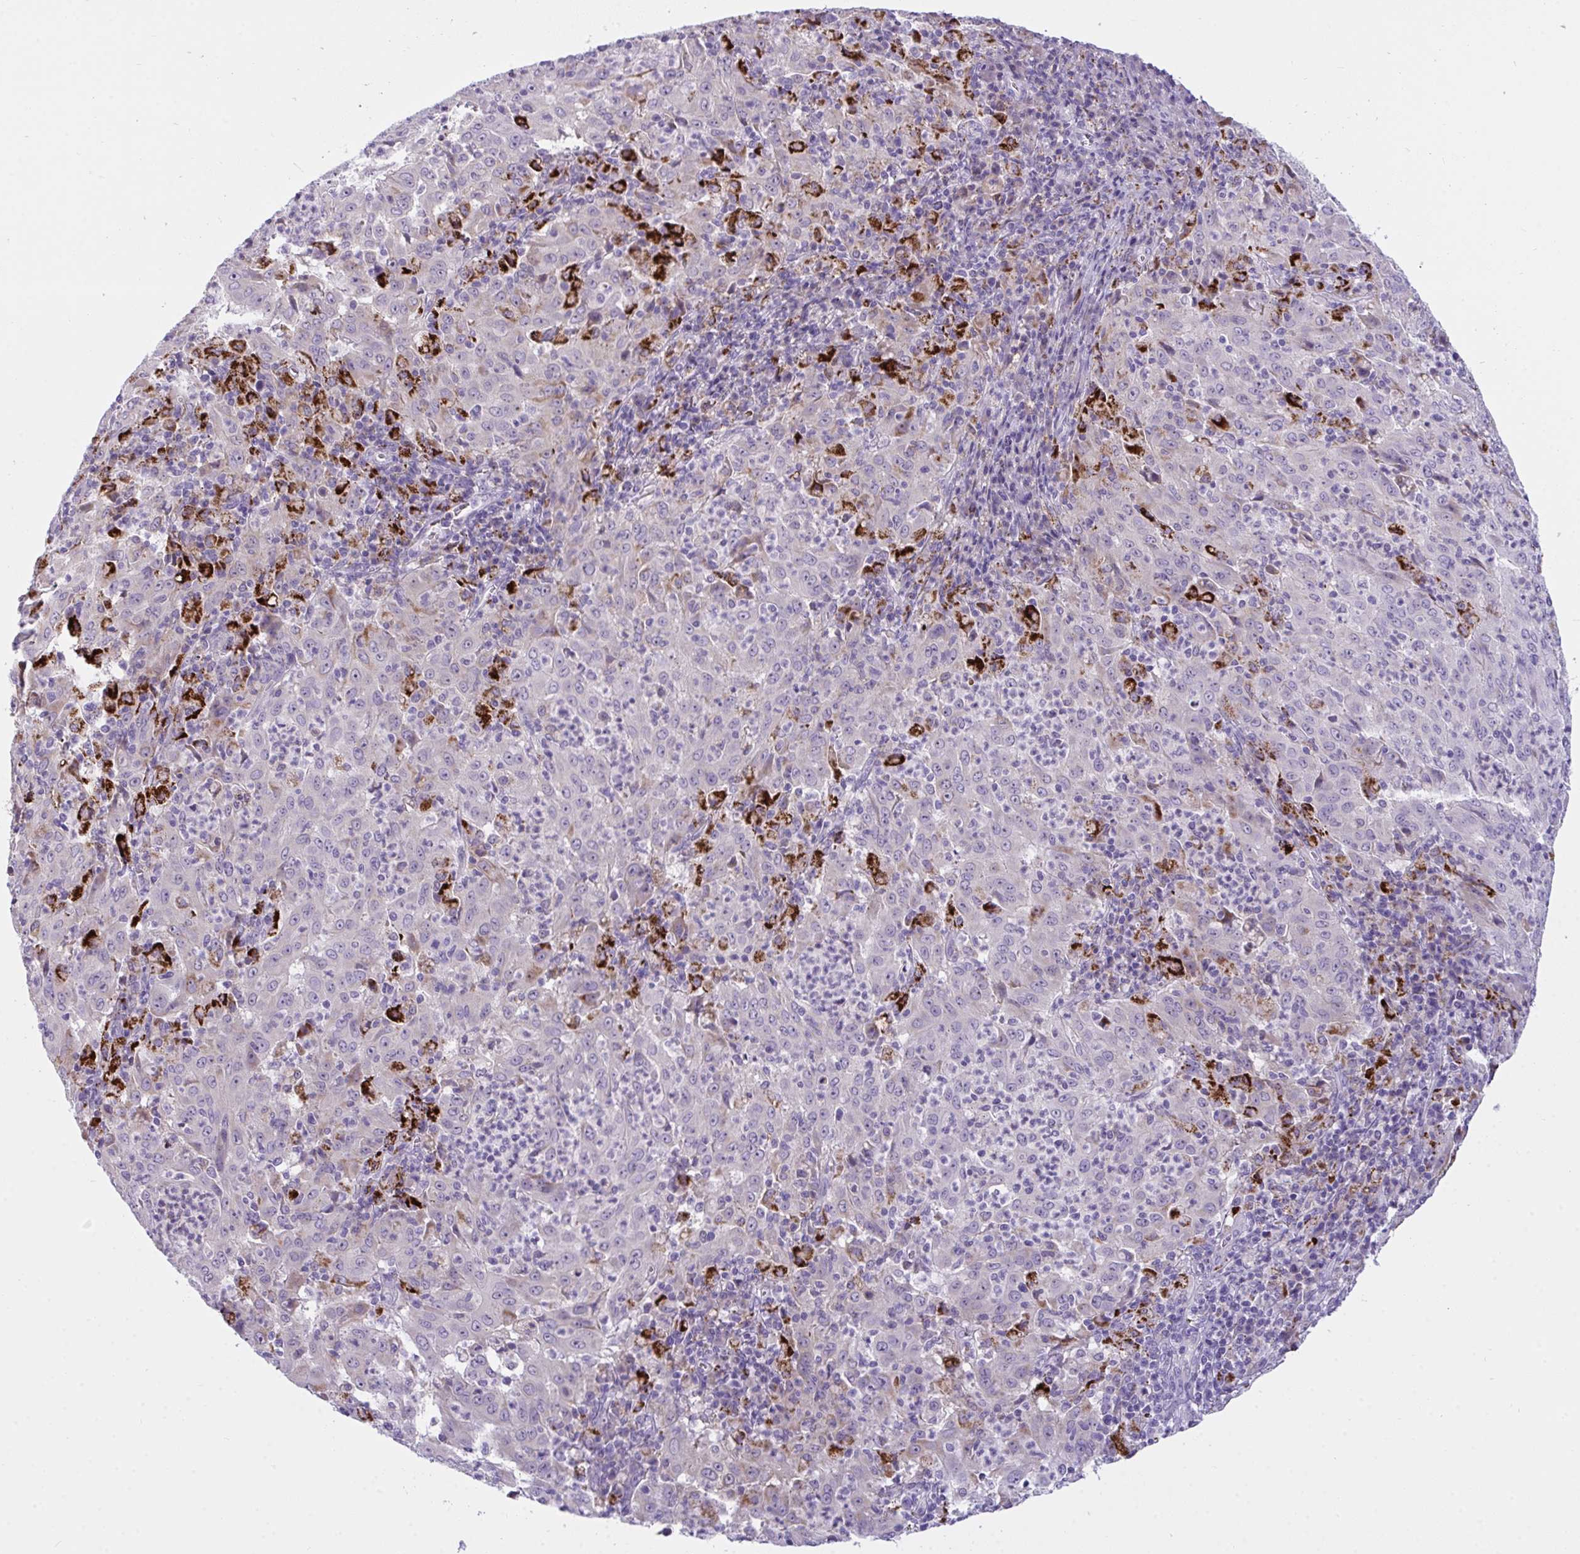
{"staining": {"intensity": "negative", "quantity": "none", "location": "none"}, "tissue": "pancreatic cancer", "cell_type": "Tumor cells", "image_type": "cancer", "snomed": [{"axis": "morphology", "description": "Adenocarcinoma, NOS"}, {"axis": "topography", "description": "Pancreas"}], "caption": "Image shows no protein staining in tumor cells of pancreatic cancer (adenocarcinoma) tissue.", "gene": "SEMA6B", "patient": {"sex": "male", "age": 63}}